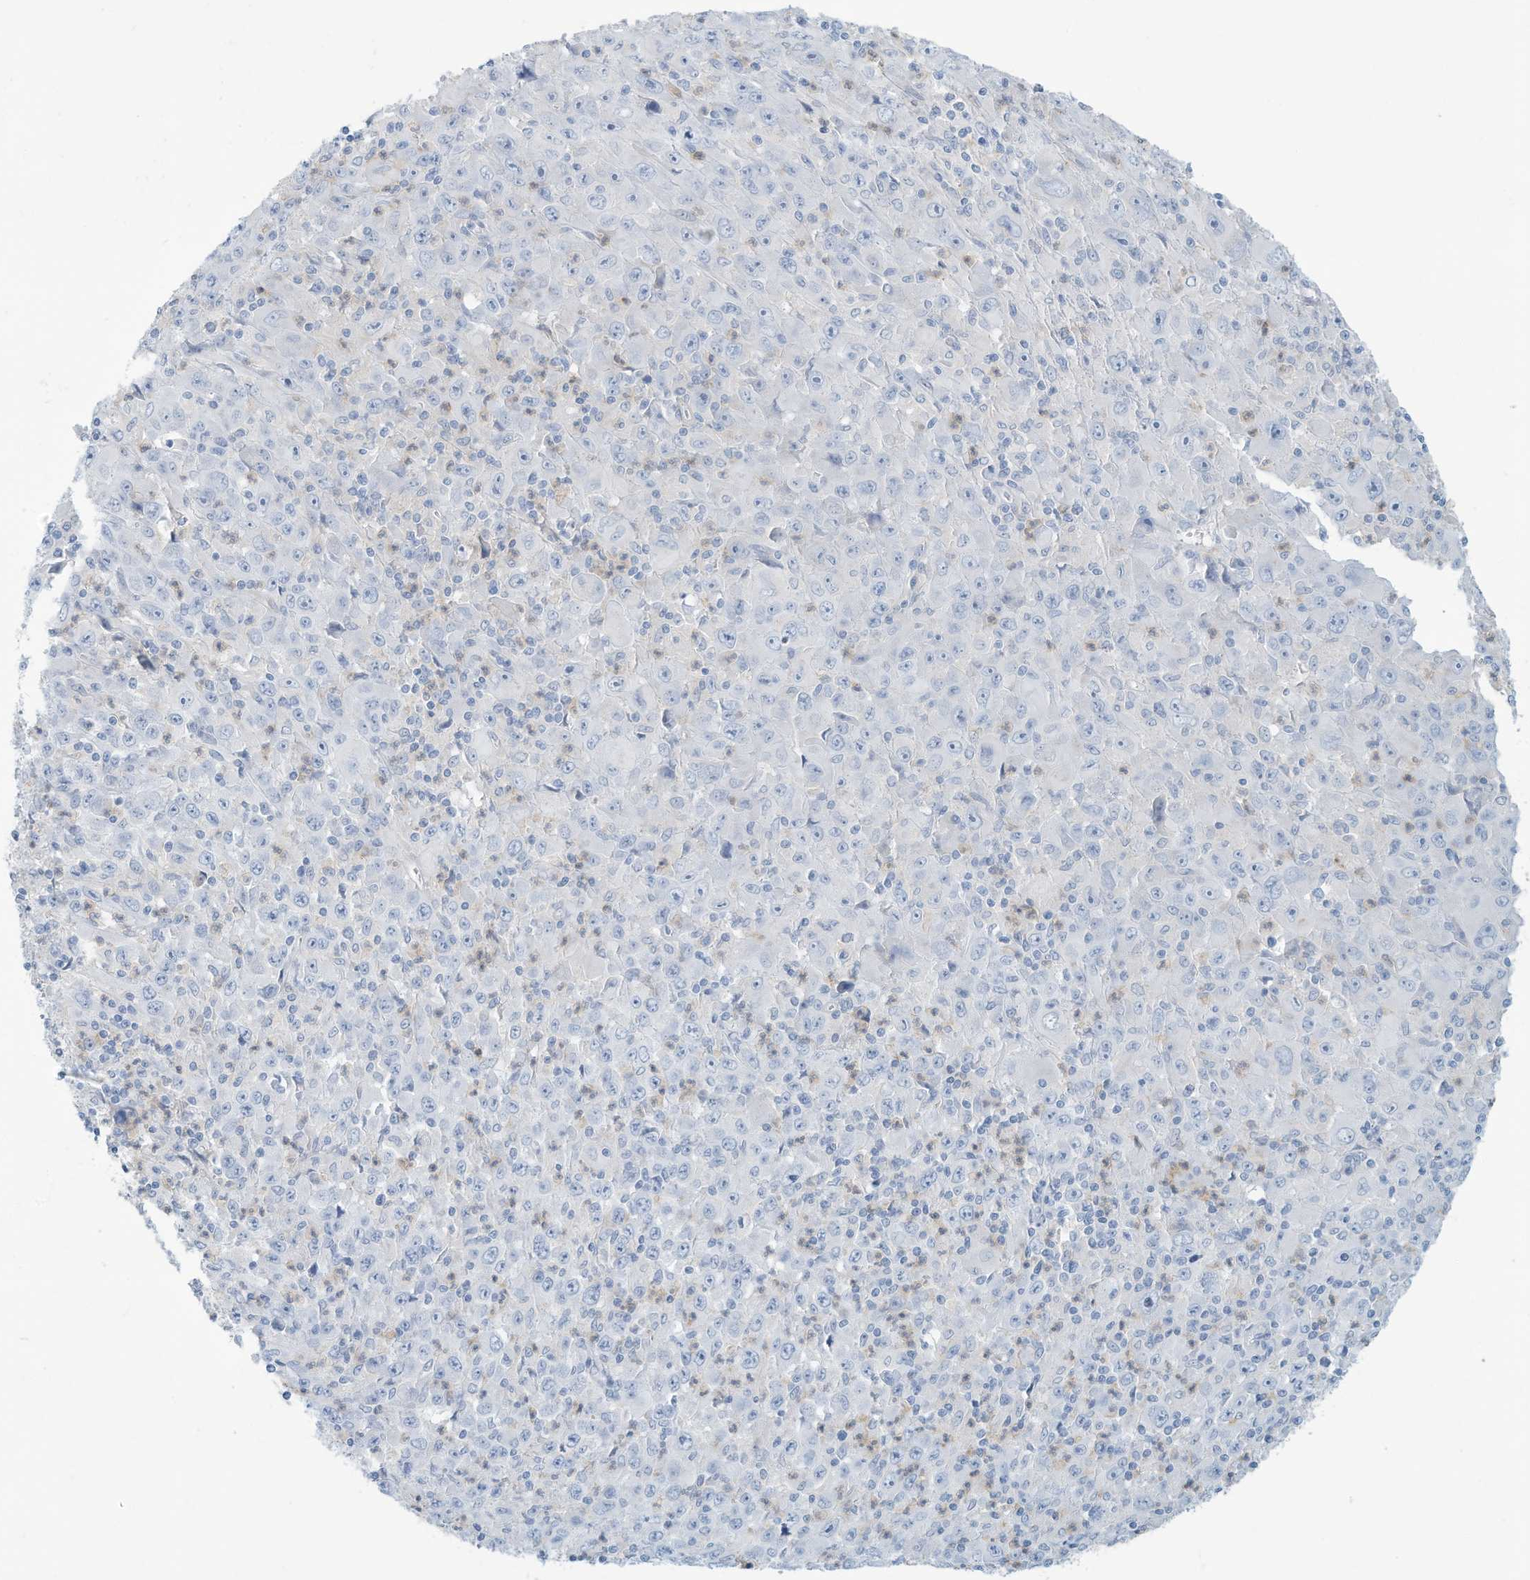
{"staining": {"intensity": "negative", "quantity": "none", "location": "none"}, "tissue": "melanoma", "cell_type": "Tumor cells", "image_type": "cancer", "snomed": [{"axis": "morphology", "description": "Malignant melanoma, Metastatic site"}, {"axis": "topography", "description": "Skin"}], "caption": "DAB (3,3'-diaminobenzidine) immunohistochemical staining of malignant melanoma (metastatic site) exhibits no significant positivity in tumor cells.", "gene": "ERI2", "patient": {"sex": "female", "age": 56}}